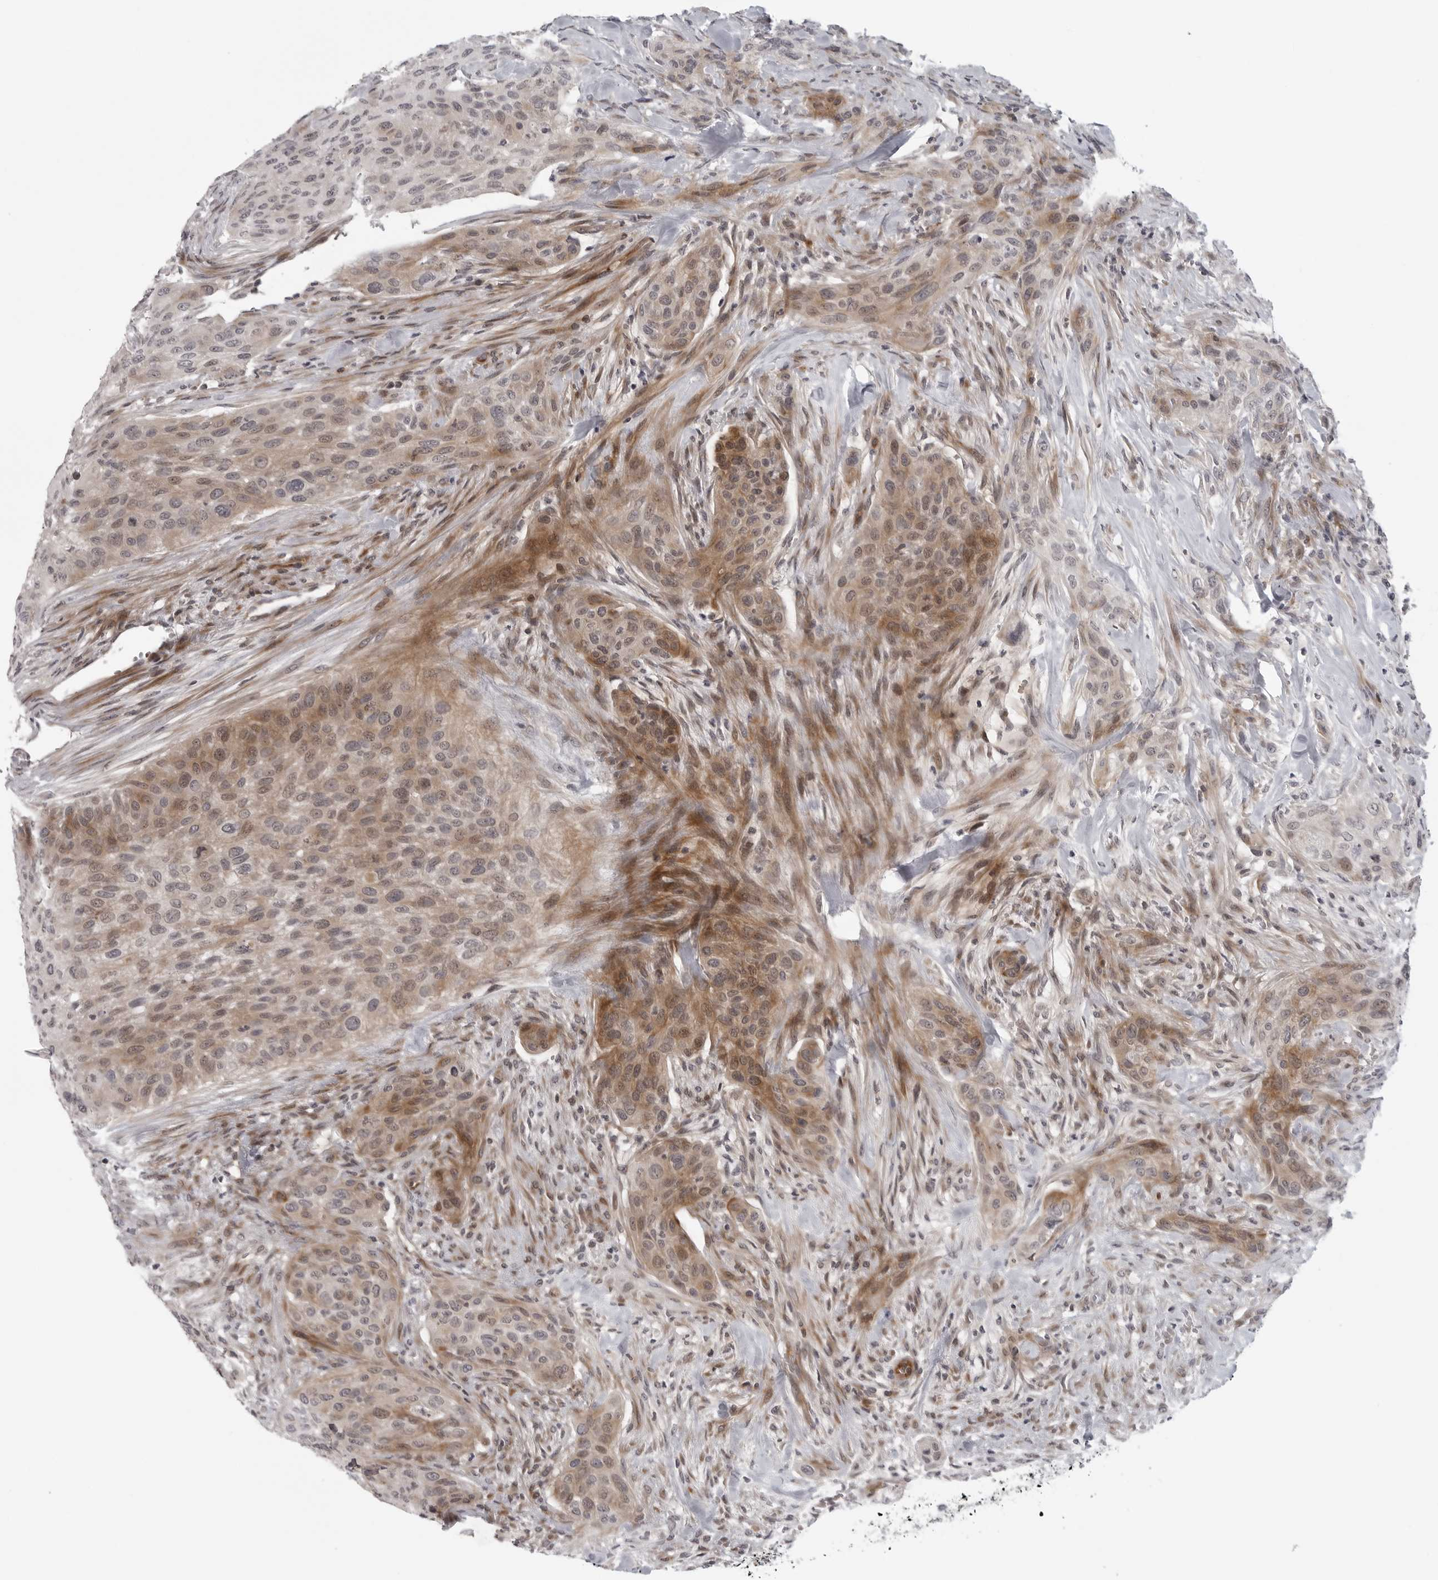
{"staining": {"intensity": "moderate", "quantity": ">75%", "location": "cytoplasmic/membranous,nuclear"}, "tissue": "urothelial cancer", "cell_type": "Tumor cells", "image_type": "cancer", "snomed": [{"axis": "morphology", "description": "Urothelial carcinoma, High grade"}, {"axis": "topography", "description": "Urinary bladder"}], "caption": "Urothelial cancer stained for a protein reveals moderate cytoplasmic/membranous and nuclear positivity in tumor cells.", "gene": "CD300LD", "patient": {"sex": "male", "age": 35}}